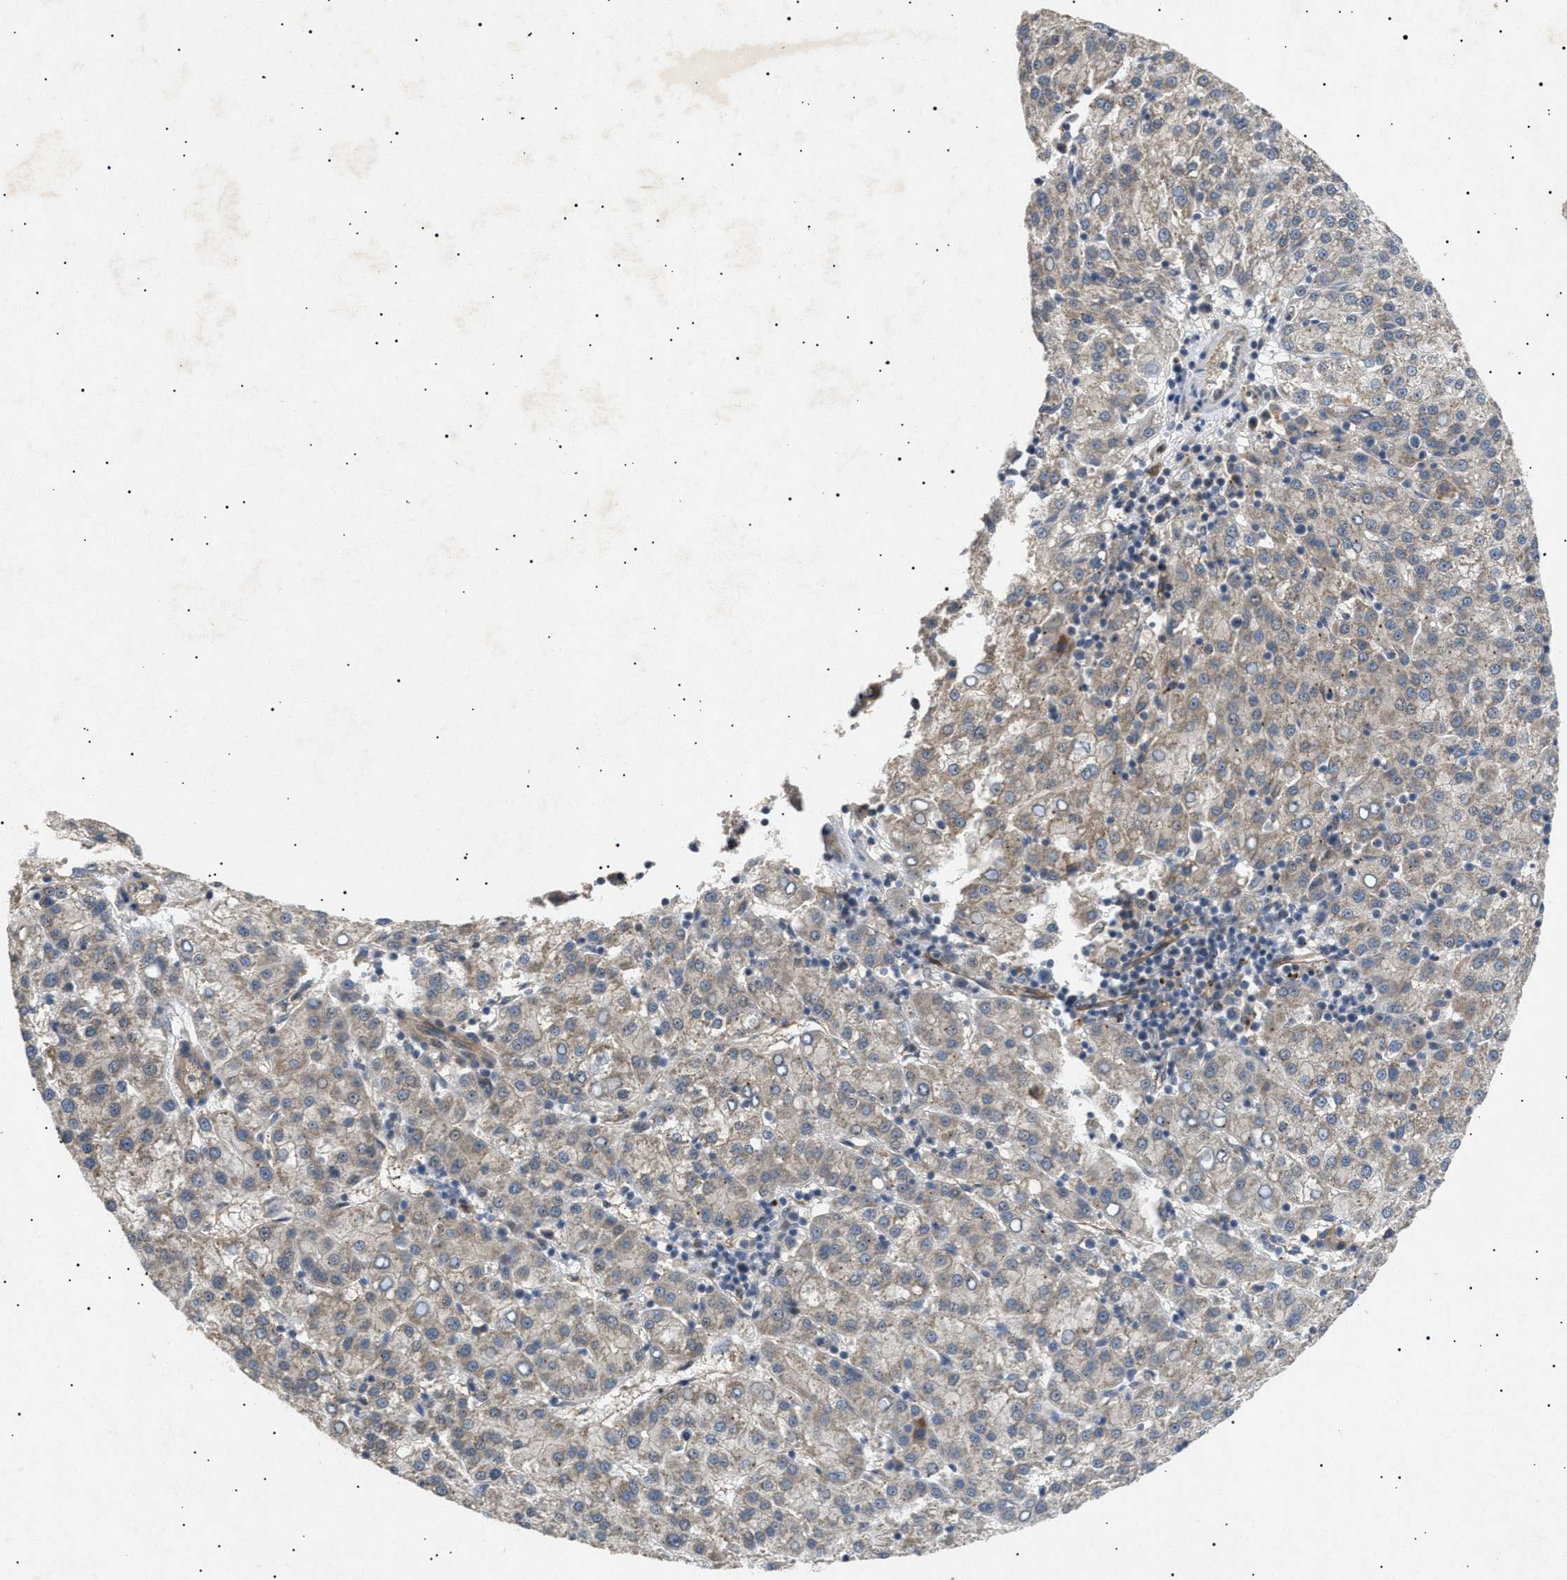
{"staining": {"intensity": "weak", "quantity": "25%-75%", "location": "cytoplasmic/membranous"}, "tissue": "liver cancer", "cell_type": "Tumor cells", "image_type": "cancer", "snomed": [{"axis": "morphology", "description": "Carcinoma, Hepatocellular, NOS"}, {"axis": "topography", "description": "Liver"}], "caption": "A brown stain labels weak cytoplasmic/membranous staining of a protein in human liver hepatocellular carcinoma tumor cells.", "gene": "SIRT5", "patient": {"sex": "female", "age": 58}}